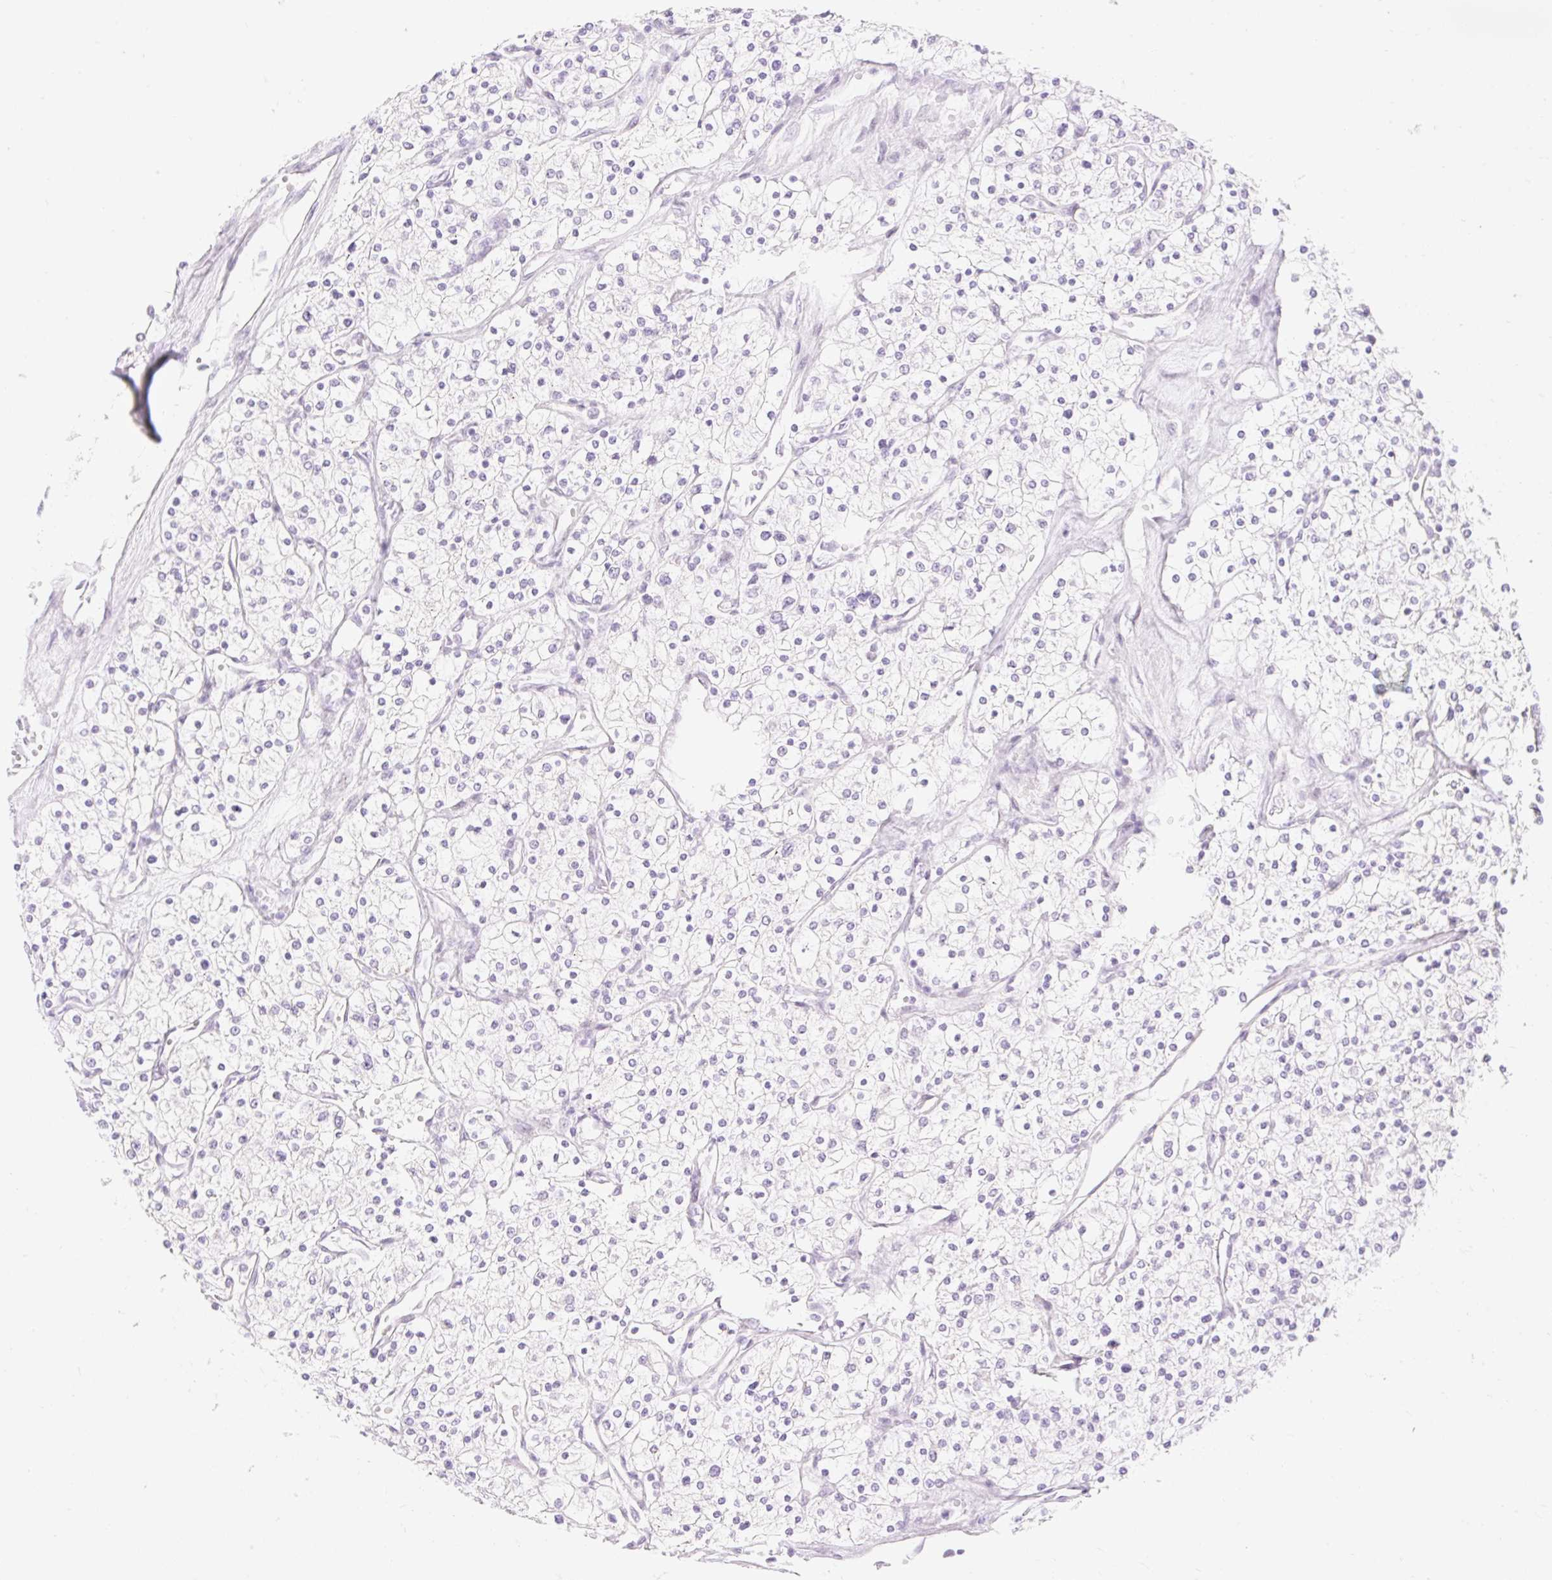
{"staining": {"intensity": "negative", "quantity": "none", "location": "none"}, "tissue": "renal cancer", "cell_type": "Tumor cells", "image_type": "cancer", "snomed": [{"axis": "morphology", "description": "Adenocarcinoma, NOS"}, {"axis": "topography", "description": "Kidney"}], "caption": "Human renal cancer stained for a protein using IHC demonstrates no staining in tumor cells.", "gene": "H2BW1", "patient": {"sex": "male", "age": 80}}